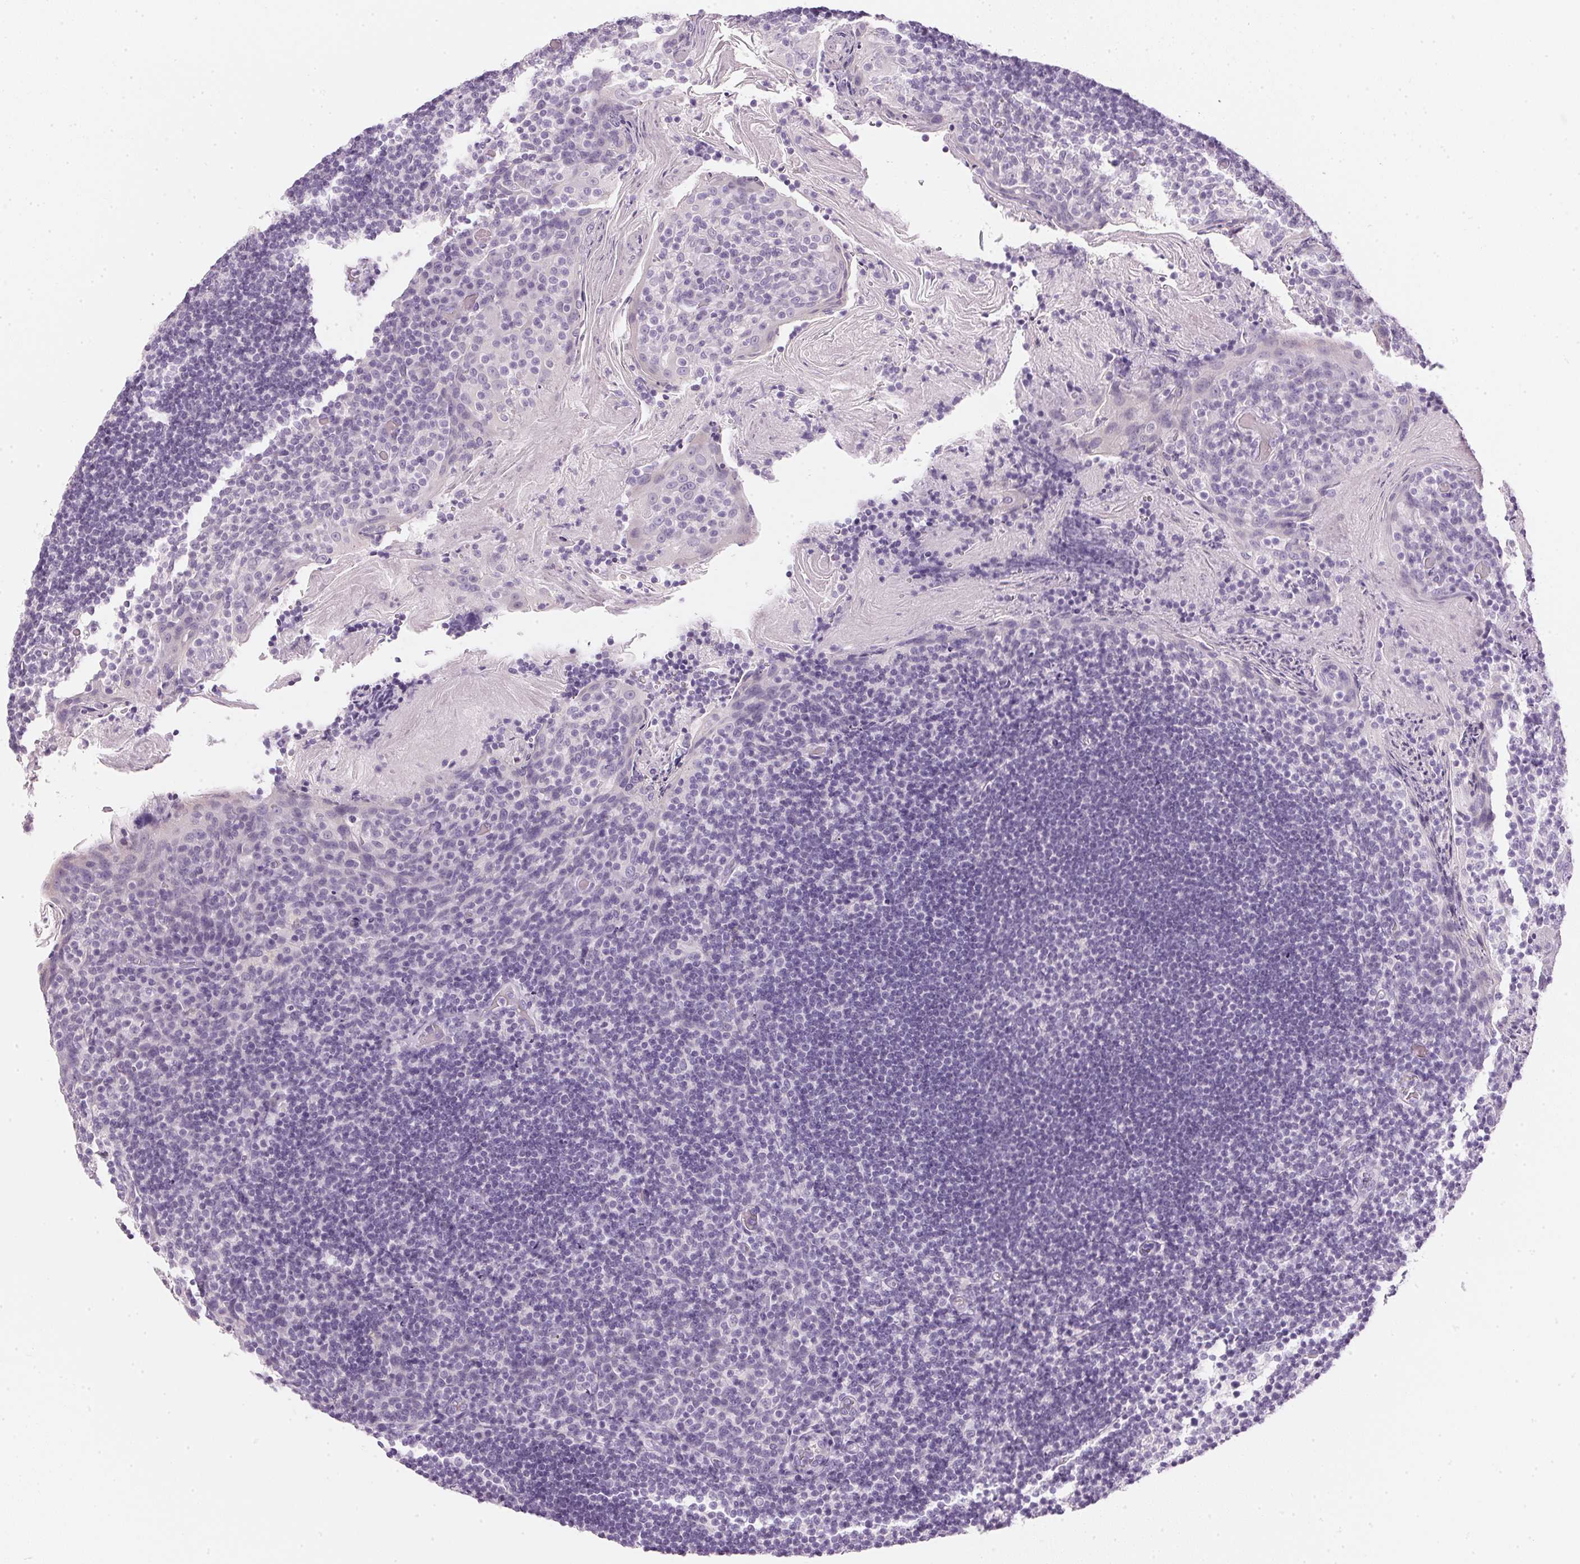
{"staining": {"intensity": "negative", "quantity": "none", "location": "none"}, "tissue": "tonsil", "cell_type": "Germinal center cells", "image_type": "normal", "snomed": [{"axis": "morphology", "description": "Normal tissue, NOS"}, {"axis": "topography", "description": "Tonsil"}], "caption": "Germinal center cells are negative for protein expression in benign human tonsil. (Brightfield microscopy of DAB (3,3'-diaminobenzidine) immunohistochemistry at high magnification).", "gene": "IGFBP1", "patient": {"sex": "female", "age": 10}}